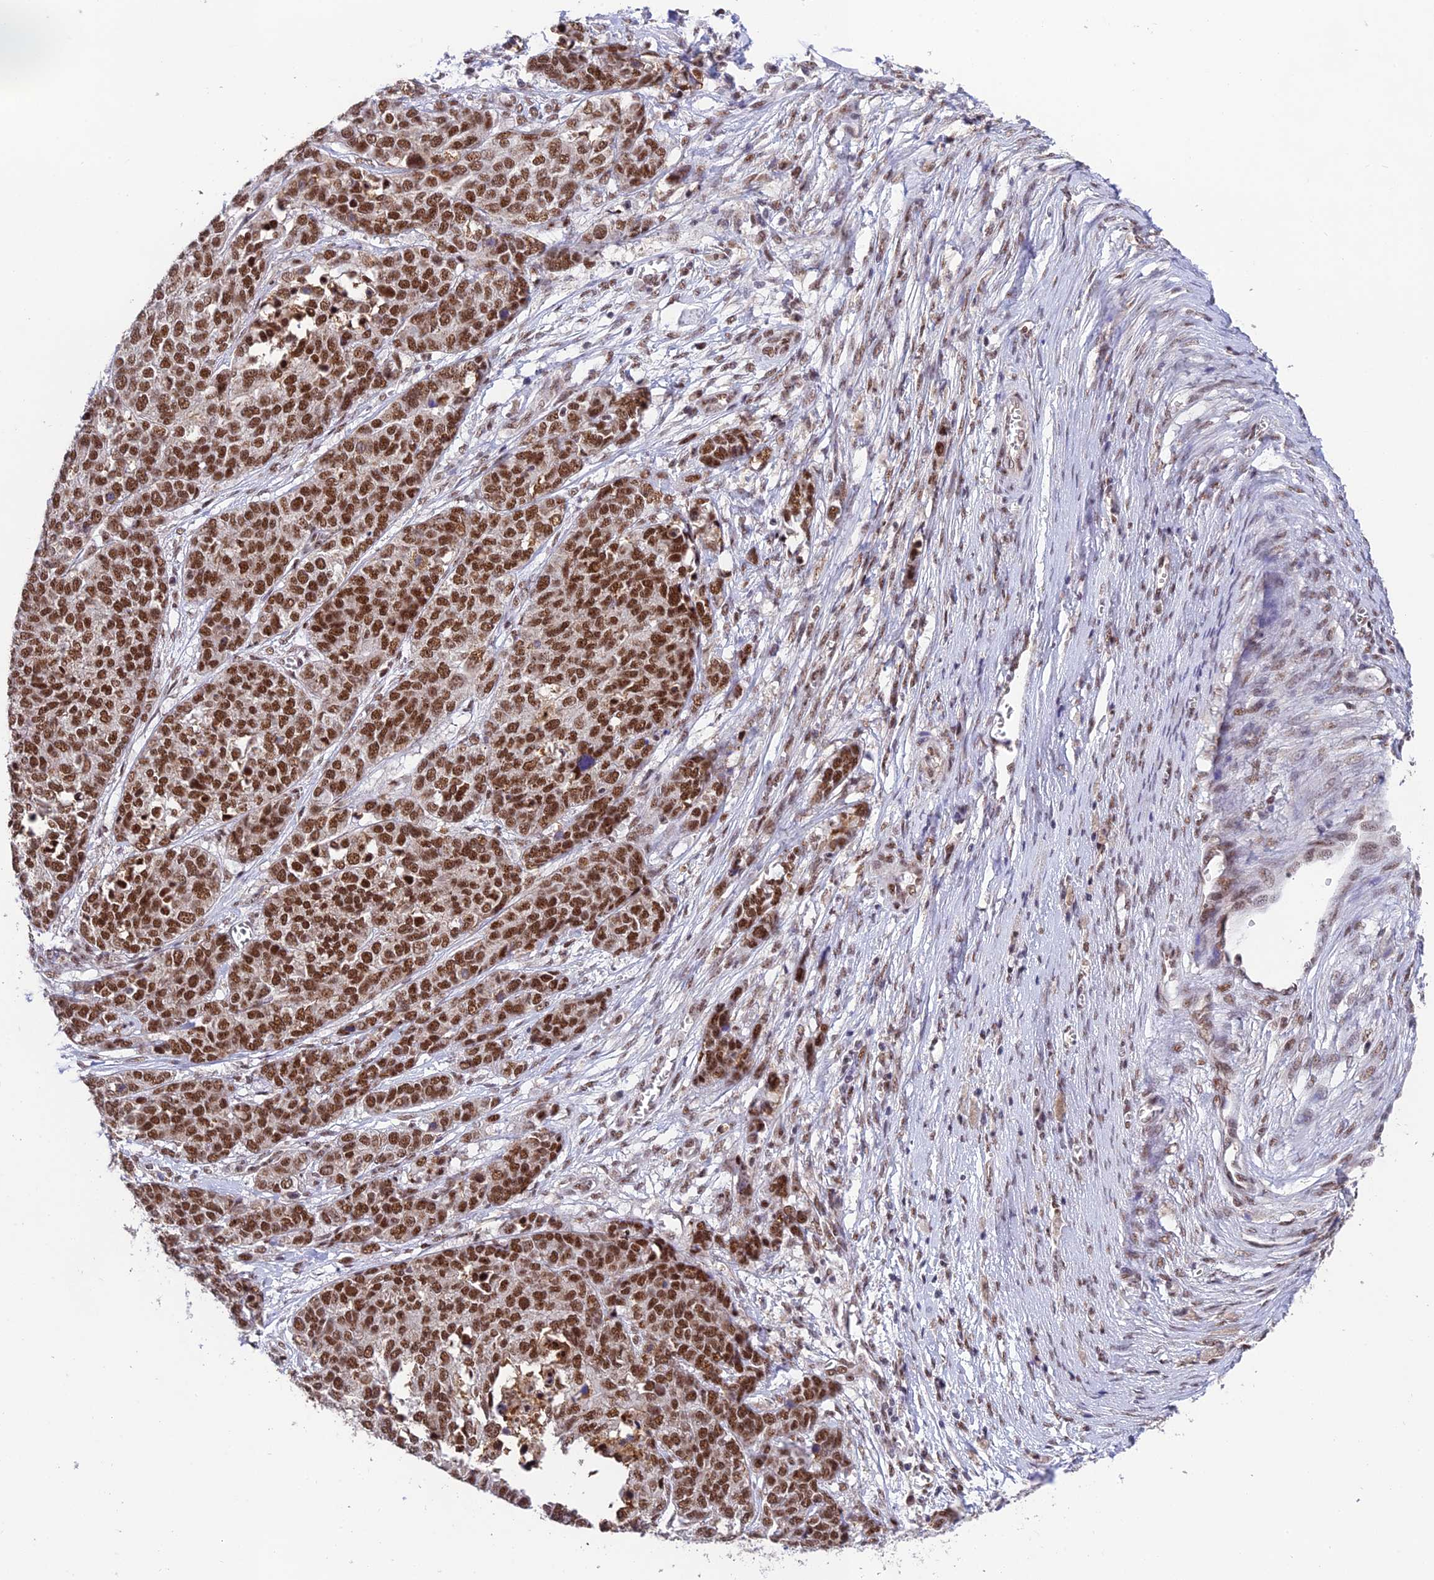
{"staining": {"intensity": "moderate", "quantity": ">75%", "location": "nuclear"}, "tissue": "ovarian cancer", "cell_type": "Tumor cells", "image_type": "cancer", "snomed": [{"axis": "morphology", "description": "Cystadenocarcinoma, serous, NOS"}, {"axis": "topography", "description": "Ovary"}], "caption": "A medium amount of moderate nuclear staining is identified in approximately >75% of tumor cells in ovarian cancer tissue.", "gene": "THOC7", "patient": {"sex": "female", "age": 44}}